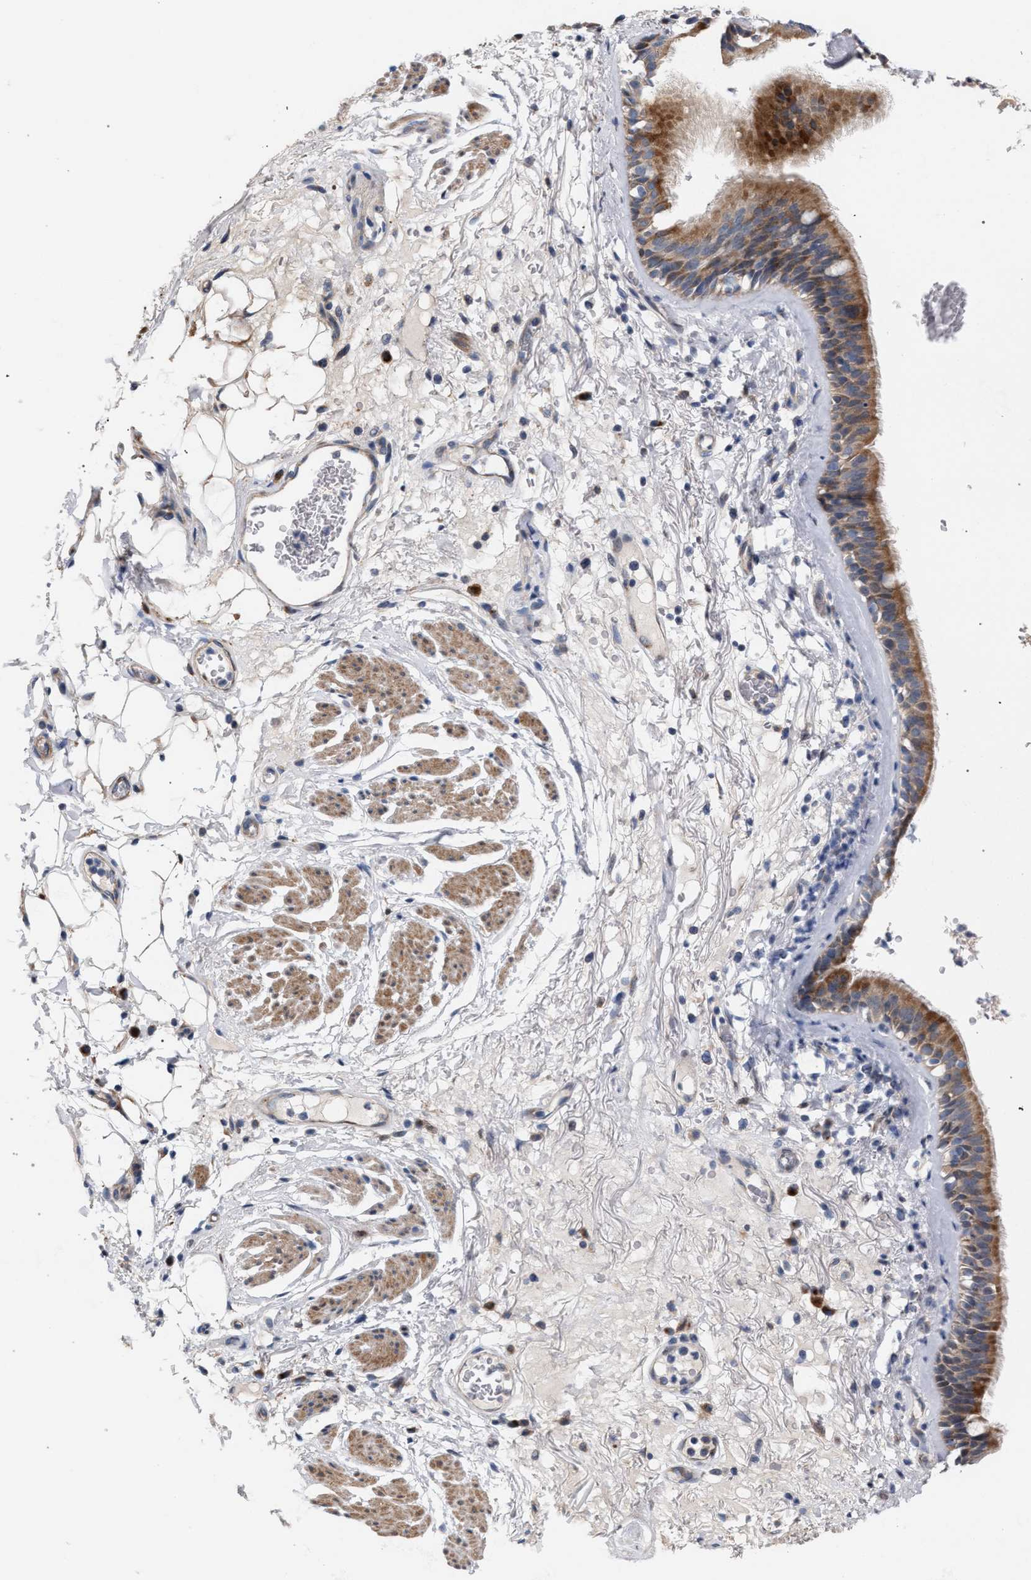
{"staining": {"intensity": "moderate", "quantity": ">75%", "location": "cytoplasmic/membranous"}, "tissue": "bronchus", "cell_type": "Respiratory epithelial cells", "image_type": "normal", "snomed": [{"axis": "morphology", "description": "Normal tissue, NOS"}, {"axis": "topography", "description": "Cartilage tissue"}], "caption": "Approximately >75% of respiratory epithelial cells in unremarkable human bronchus show moderate cytoplasmic/membranous protein expression as visualized by brown immunohistochemical staining.", "gene": "RNF135", "patient": {"sex": "female", "age": 63}}